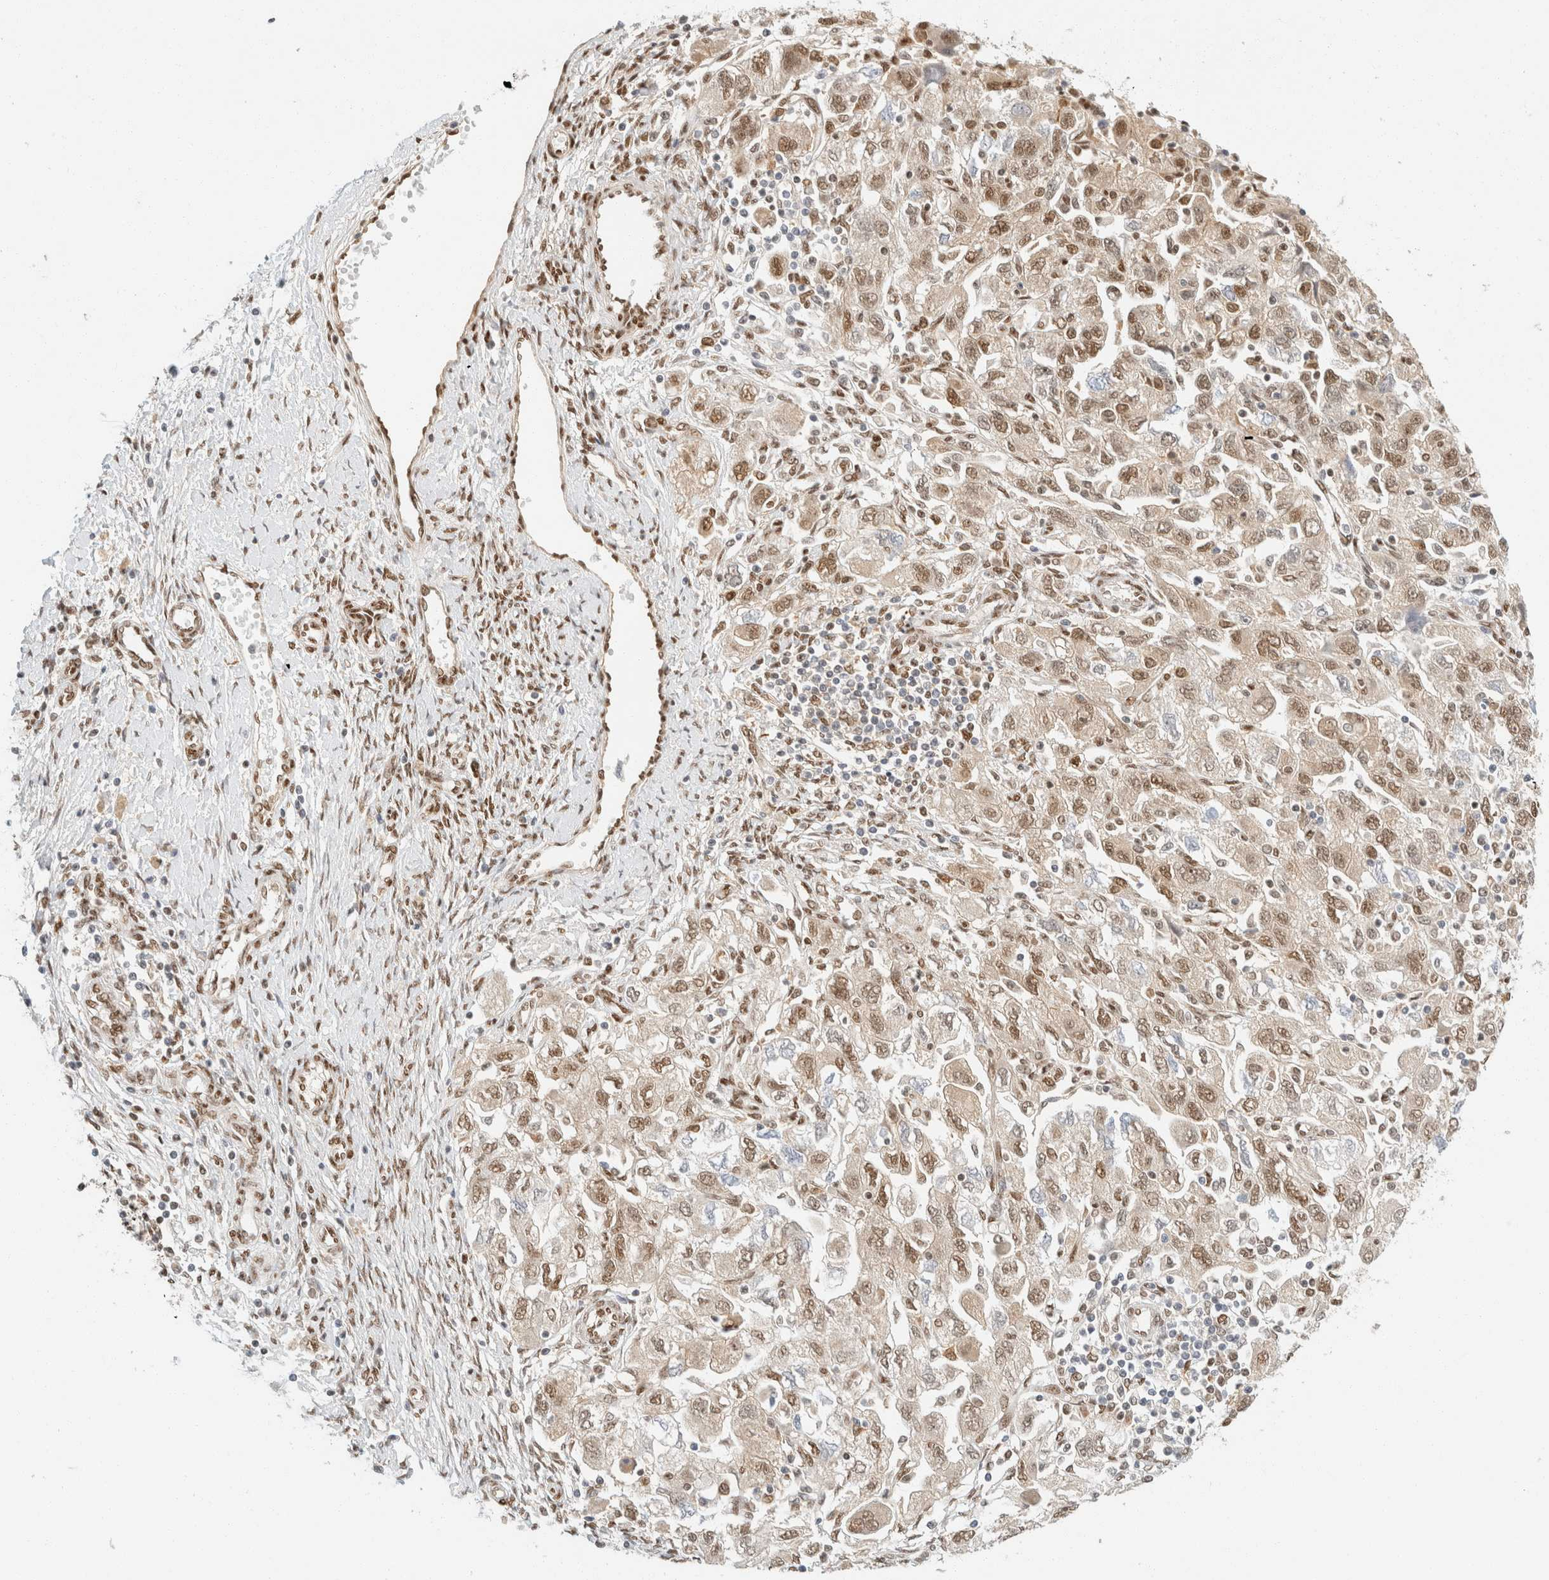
{"staining": {"intensity": "moderate", "quantity": ">75%", "location": "nuclear"}, "tissue": "ovarian cancer", "cell_type": "Tumor cells", "image_type": "cancer", "snomed": [{"axis": "morphology", "description": "Carcinoma, NOS"}, {"axis": "morphology", "description": "Cystadenocarcinoma, serous, NOS"}, {"axis": "topography", "description": "Ovary"}], "caption": "Brown immunohistochemical staining in human ovarian carcinoma reveals moderate nuclear expression in about >75% of tumor cells.", "gene": "ZNF768", "patient": {"sex": "female", "age": 69}}